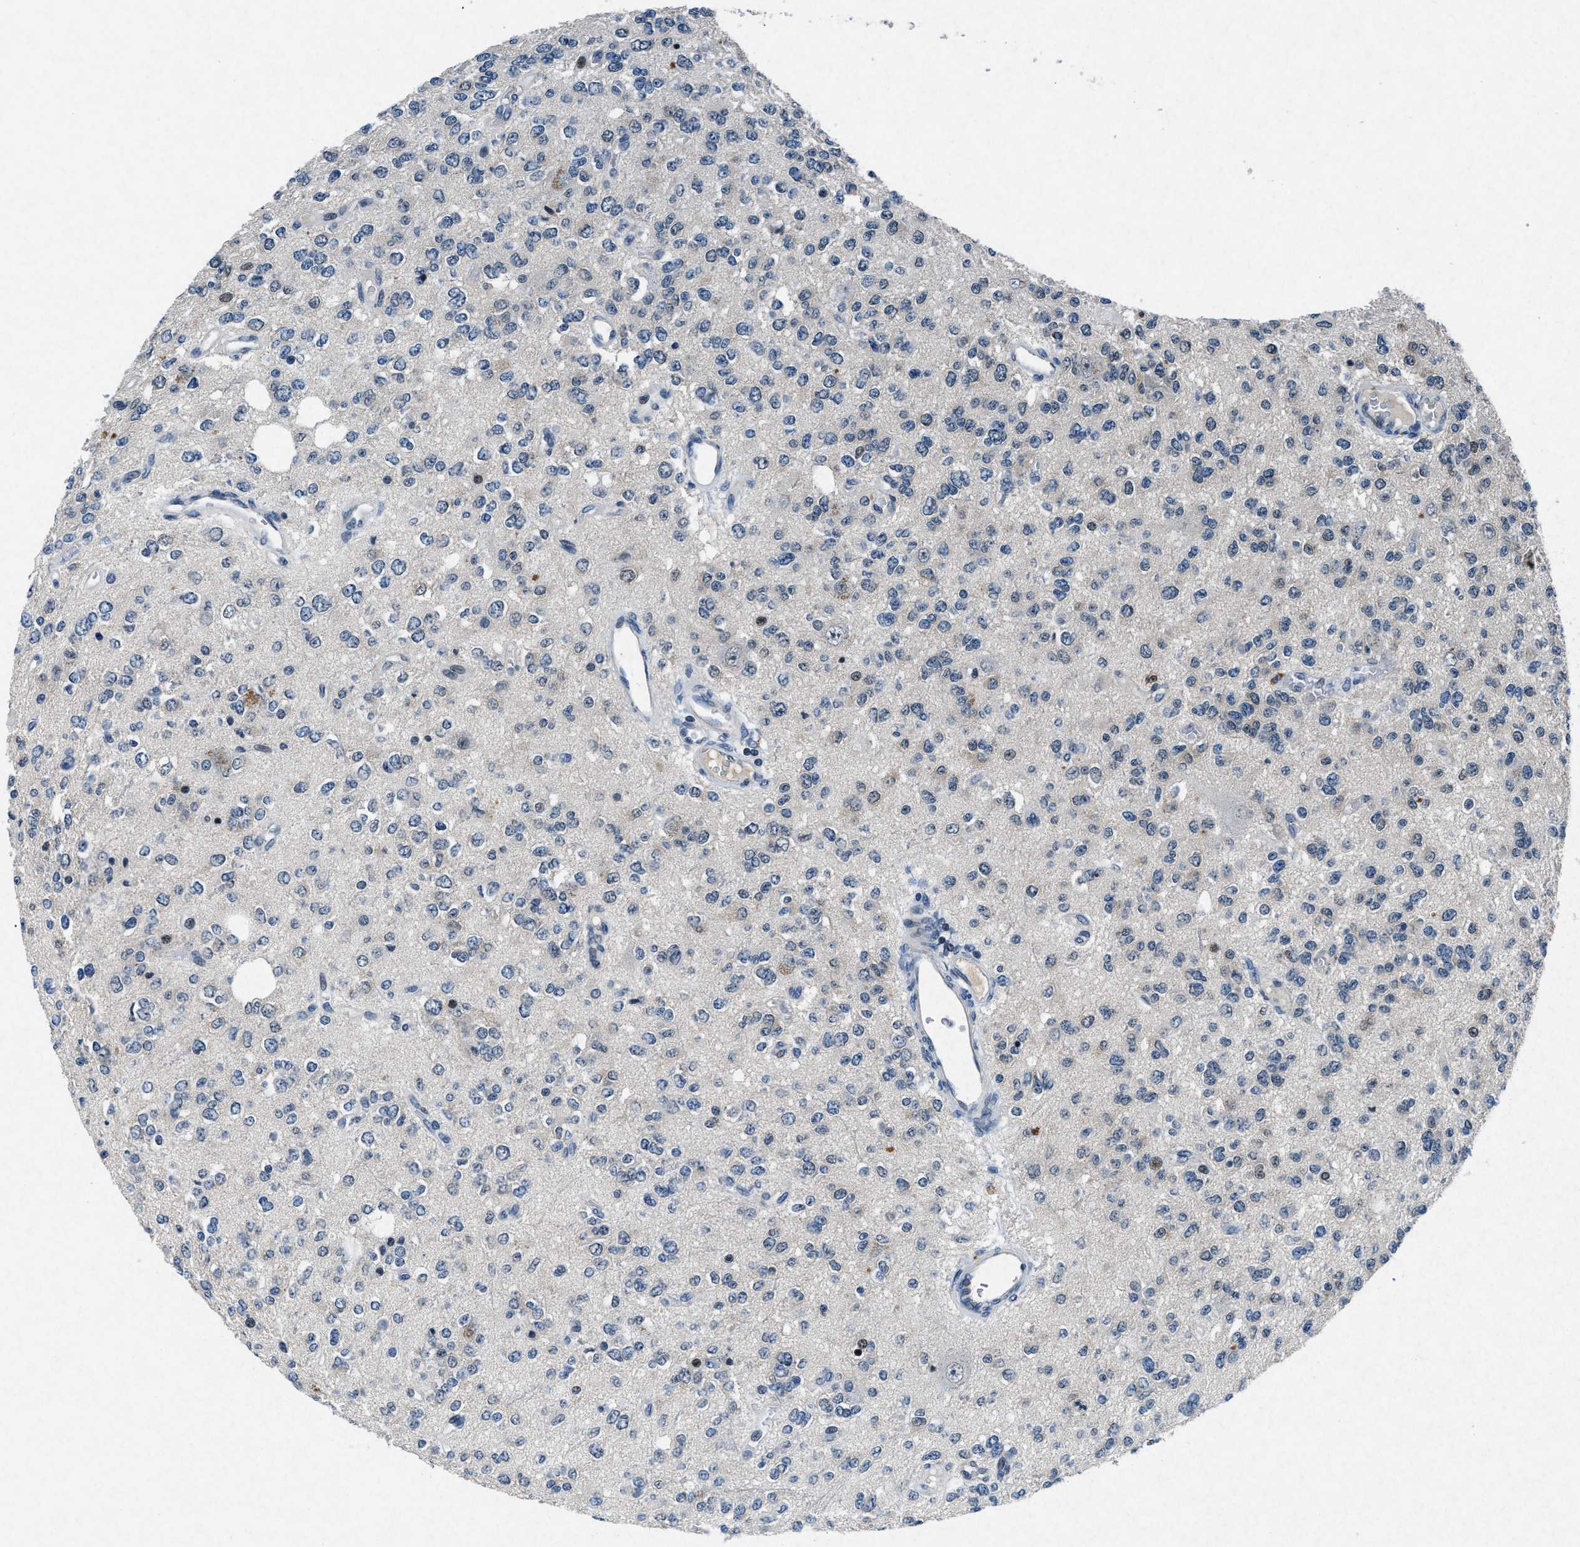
{"staining": {"intensity": "weak", "quantity": "<25%", "location": "cytoplasmic/membranous"}, "tissue": "glioma", "cell_type": "Tumor cells", "image_type": "cancer", "snomed": [{"axis": "morphology", "description": "Glioma, malignant, Low grade"}, {"axis": "topography", "description": "Brain"}], "caption": "Image shows no significant protein expression in tumor cells of glioma.", "gene": "PHLDA1", "patient": {"sex": "male", "age": 38}}